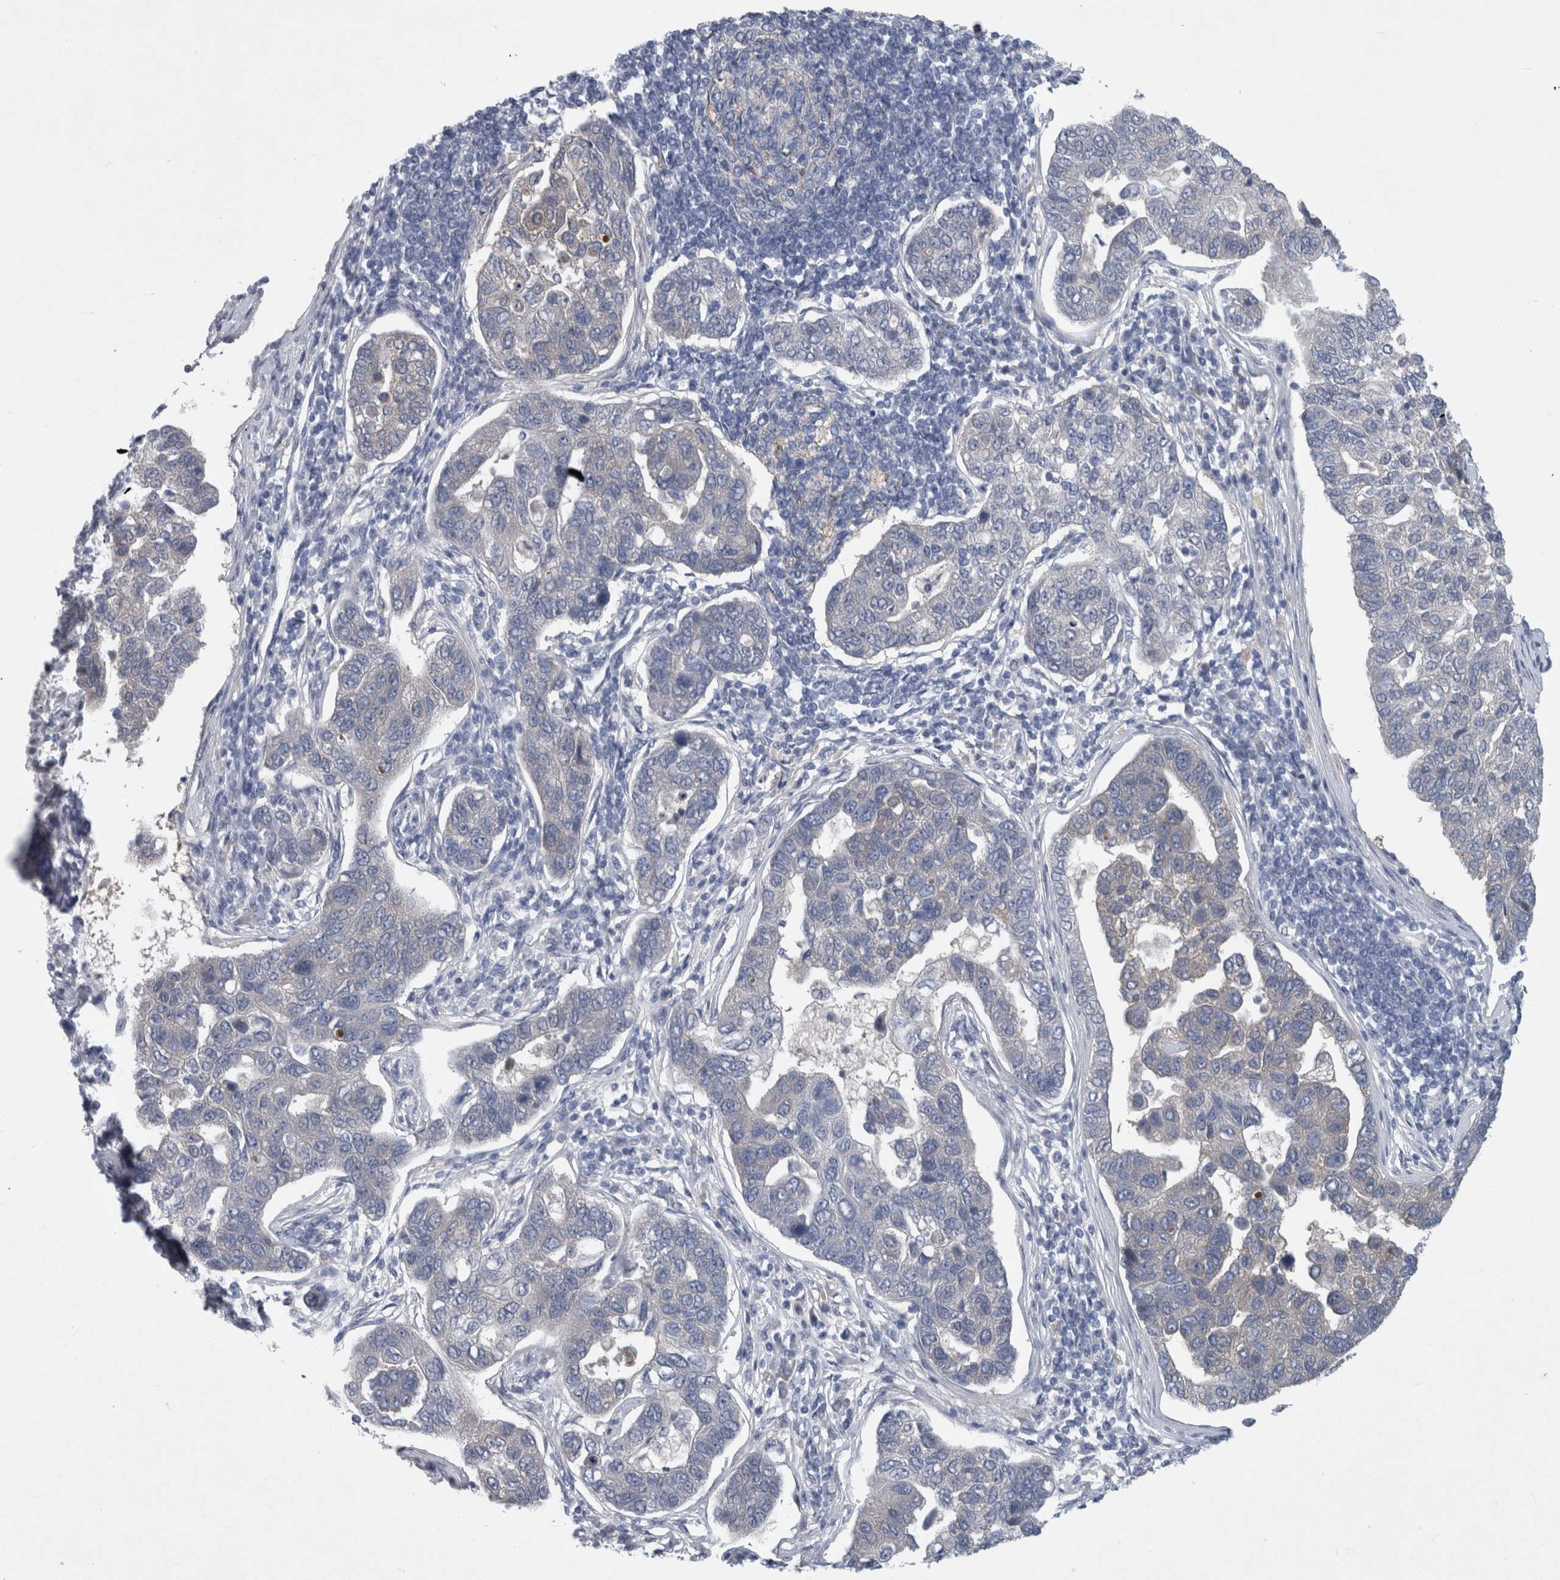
{"staining": {"intensity": "negative", "quantity": "none", "location": "none"}, "tissue": "pancreatic cancer", "cell_type": "Tumor cells", "image_type": "cancer", "snomed": [{"axis": "morphology", "description": "Adenocarcinoma, NOS"}, {"axis": "topography", "description": "Pancreas"}], "caption": "A histopathology image of human pancreatic cancer is negative for staining in tumor cells.", "gene": "FAM83H", "patient": {"sex": "female", "age": 61}}